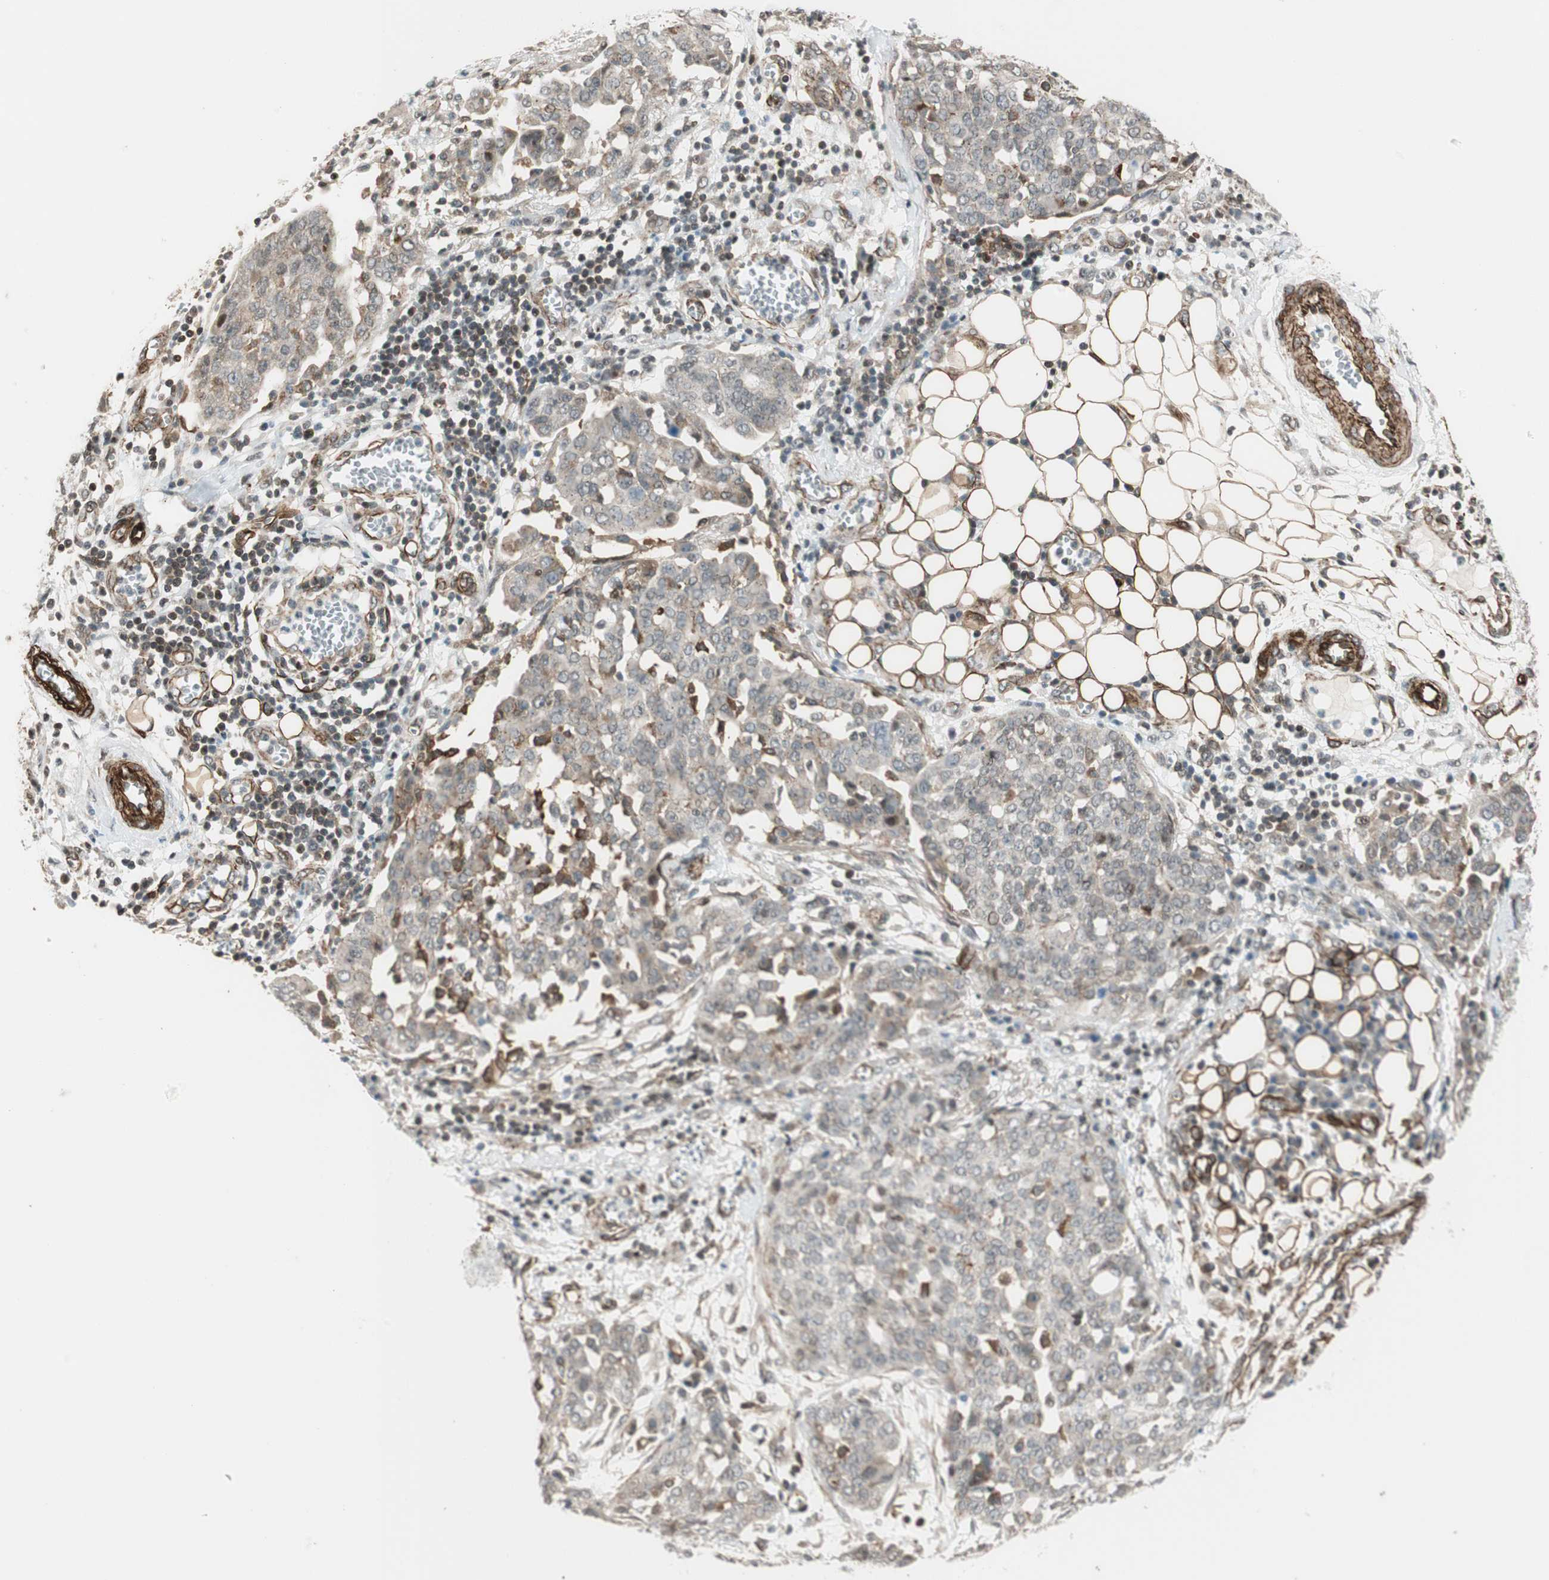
{"staining": {"intensity": "negative", "quantity": "none", "location": "none"}, "tissue": "ovarian cancer", "cell_type": "Tumor cells", "image_type": "cancer", "snomed": [{"axis": "morphology", "description": "Cystadenocarcinoma, serous, NOS"}, {"axis": "topography", "description": "Soft tissue"}, {"axis": "topography", "description": "Ovary"}], "caption": "High power microscopy histopathology image of an IHC micrograph of ovarian cancer, revealing no significant staining in tumor cells.", "gene": "CDK19", "patient": {"sex": "female", "age": 57}}